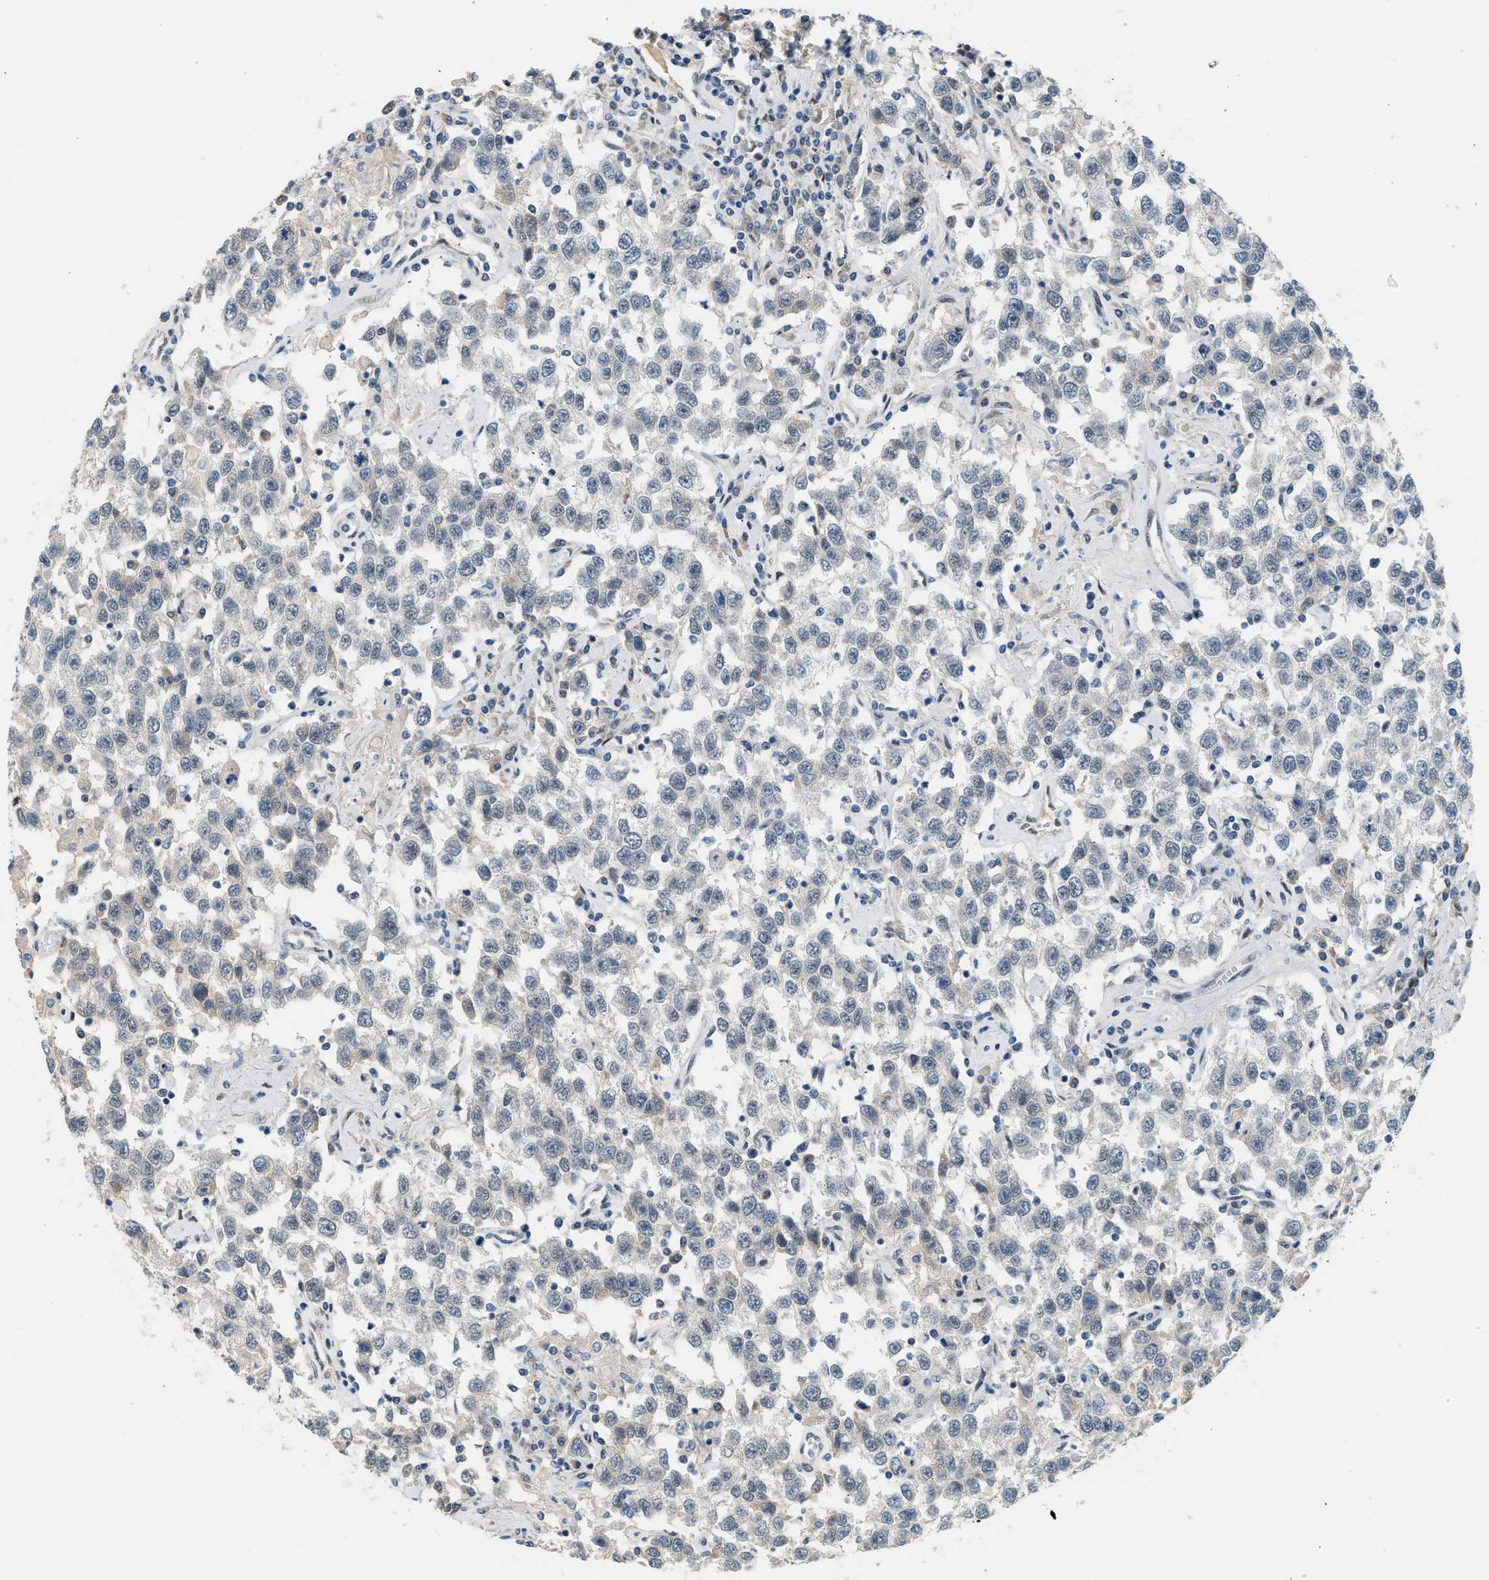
{"staining": {"intensity": "negative", "quantity": "none", "location": "none"}, "tissue": "testis cancer", "cell_type": "Tumor cells", "image_type": "cancer", "snomed": [{"axis": "morphology", "description": "Seminoma, NOS"}, {"axis": "topography", "description": "Testis"}], "caption": "DAB immunohistochemical staining of testis seminoma demonstrates no significant expression in tumor cells. (Stains: DAB immunohistochemistry with hematoxylin counter stain, Microscopy: brightfield microscopy at high magnification).", "gene": "ZBTB20", "patient": {"sex": "male", "age": 41}}